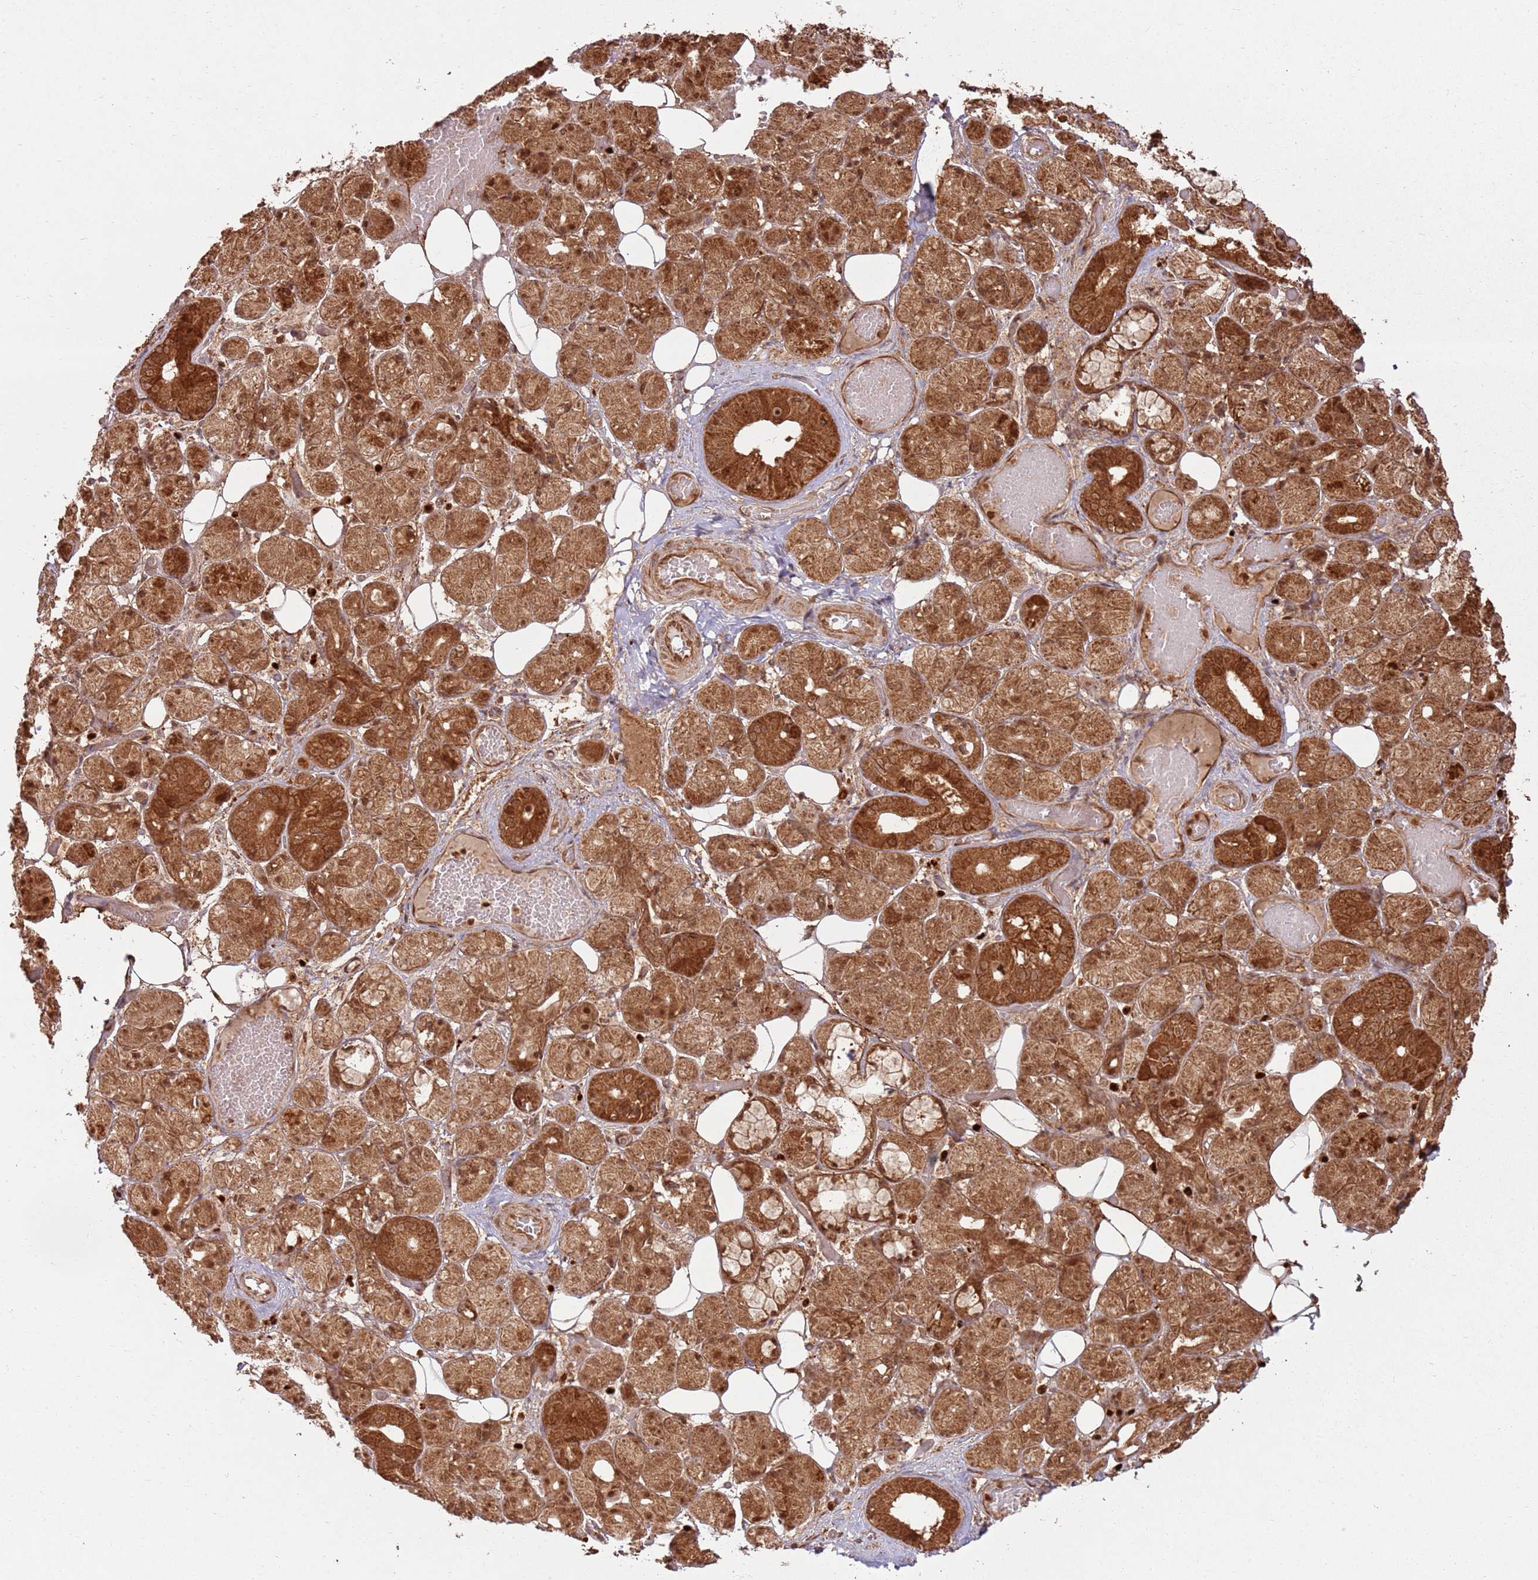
{"staining": {"intensity": "strong", "quantity": ">75%", "location": "cytoplasmic/membranous,nuclear"}, "tissue": "salivary gland", "cell_type": "Glandular cells", "image_type": "normal", "snomed": [{"axis": "morphology", "description": "Normal tissue, NOS"}, {"axis": "topography", "description": "Salivary gland"}], "caption": "Immunohistochemical staining of benign salivary gland shows strong cytoplasmic/membranous,nuclear protein positivity in approximately >75% of glandular cells. (brown staining indicates protein expression, while blue staining denotes nuclei).", "gene": "TBC1D13", "patient": {"sex": "male", "age": 63}}